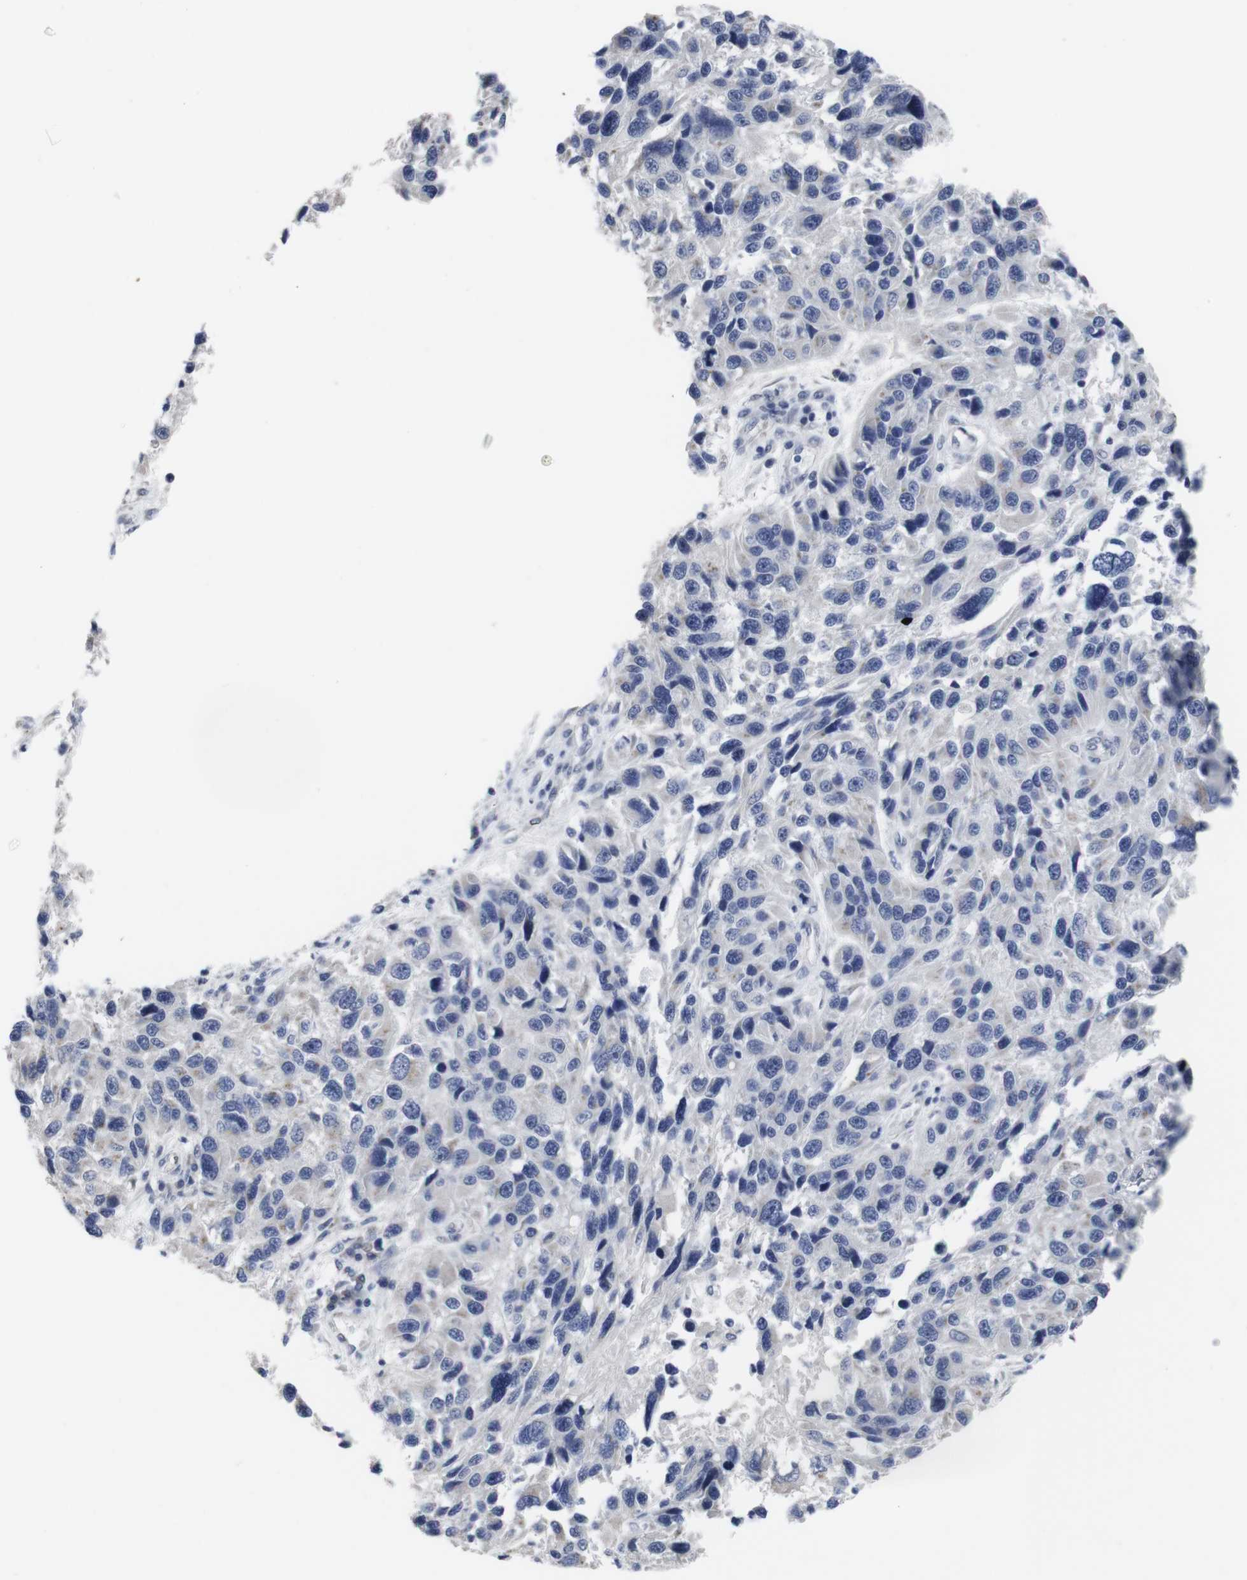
{"staining": {"intensity": "negative", "quantity": "none", "location": "none"}, "tissue": "melanoma", "cell_type": "Tumor cells", "image_type": "cancer", "snomed": [{"axis": "morphology", "description": "Malignant melanoma, NOS"}, {"axis": "topography", "description": "Skin"}], "caption": "DAB immunohistochemical staining of malignant melanoma exhibits no significant expression in tumor cells. (DAB IHC with hematoxylin counter stain).", "gene": "SNCG", "patient": {"sex": "male", "age": 53}}